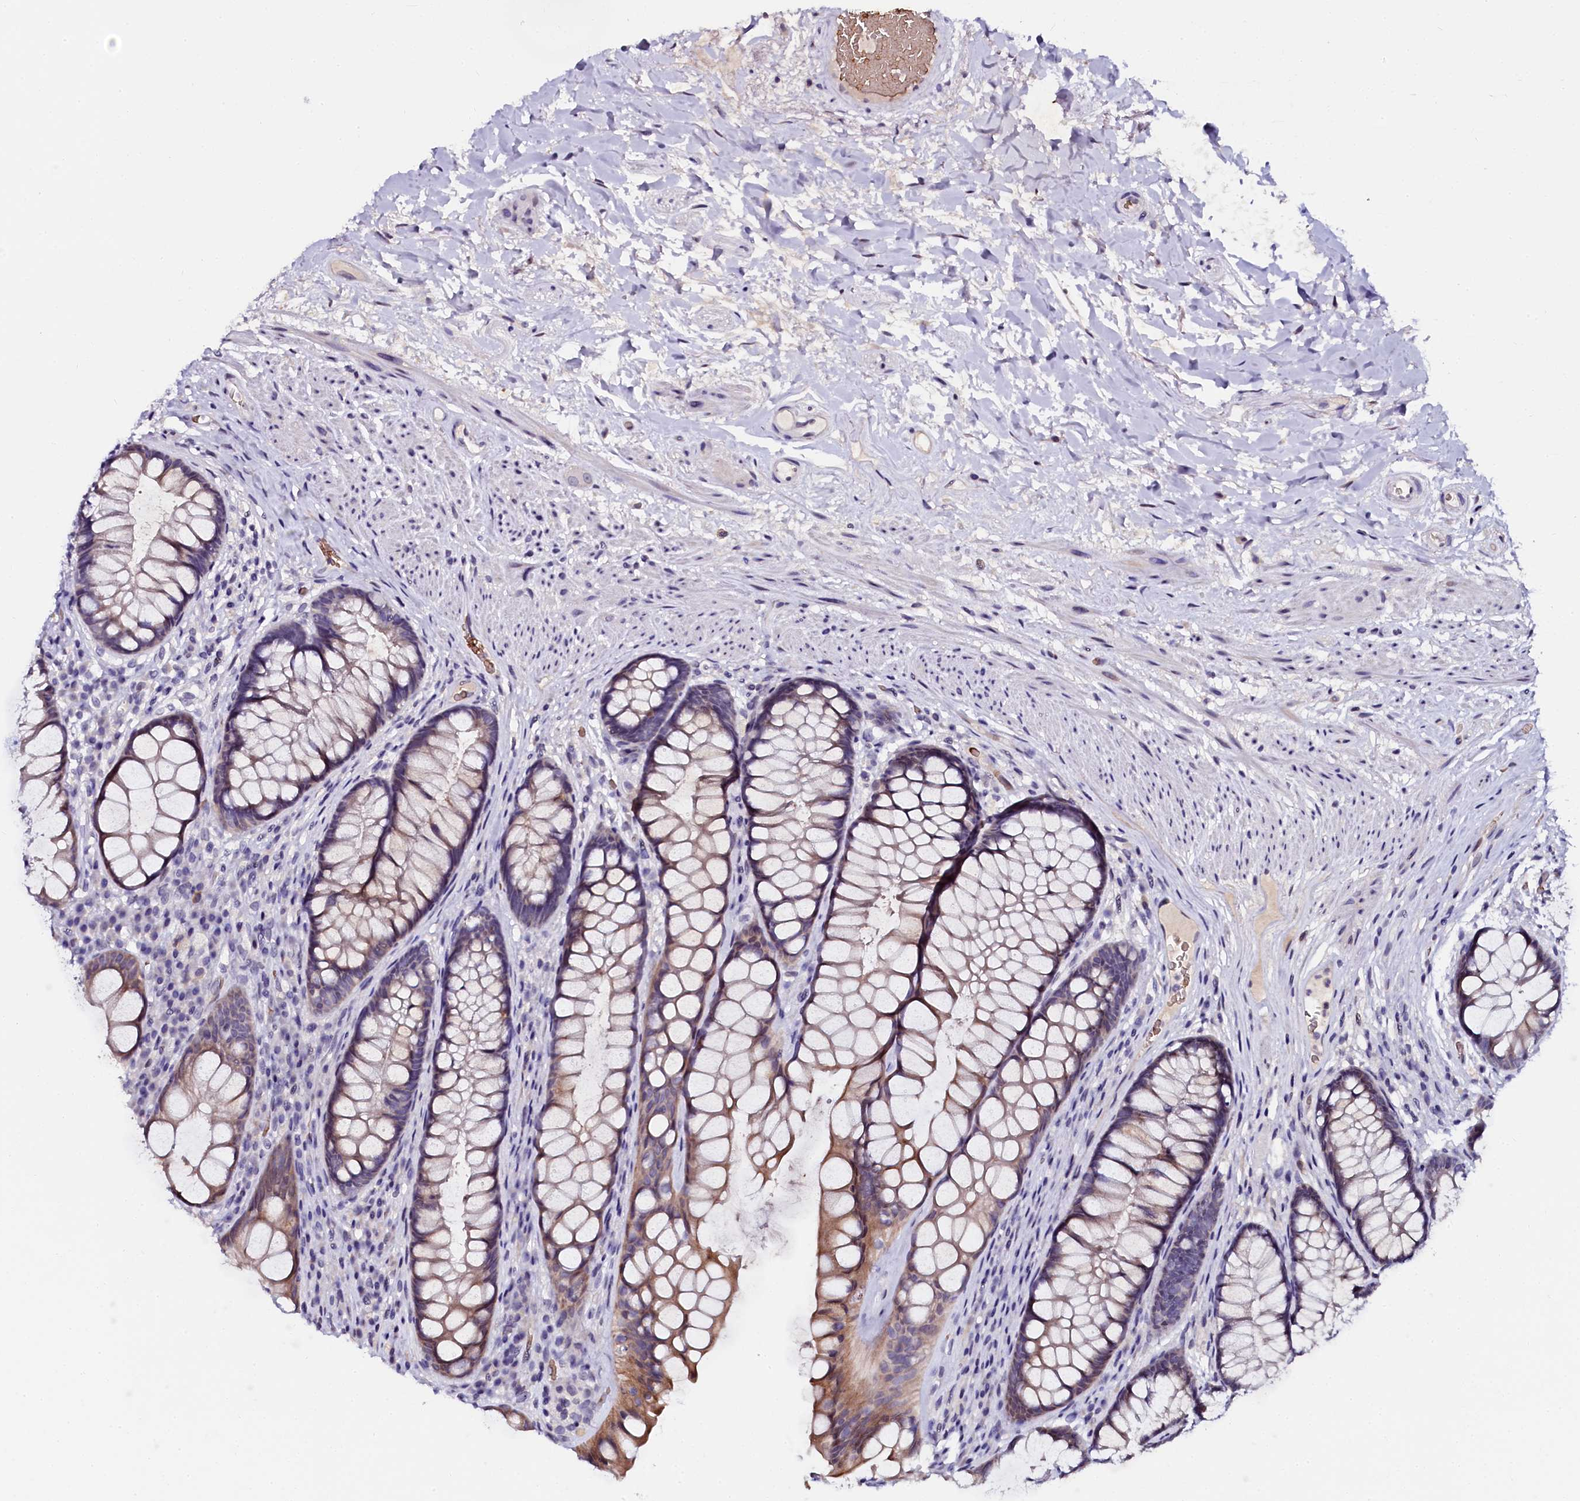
{"staining": {"intensity": "moderate", "quantity": "25%-75%", "location": "cytoplasmic/membranous"}, "tissue": "rectum", "cell_type": "Glandular cells", "image_type": "normal", "snomed": [{"axis": "morphology", "description": "Normal tissue, NOS"}, {"axis": "topography", "description": "Rectum"}], "caption": "This micrograph exhibits immunohistochemistry (IHC) staining of benign human rectum, with medium moderate cytoplasmic/membranous positivity in approximately 25%-75% of glandular cells.", "gene": "CTDSPL2", "patient": {"sex": "male", "age": 74}}